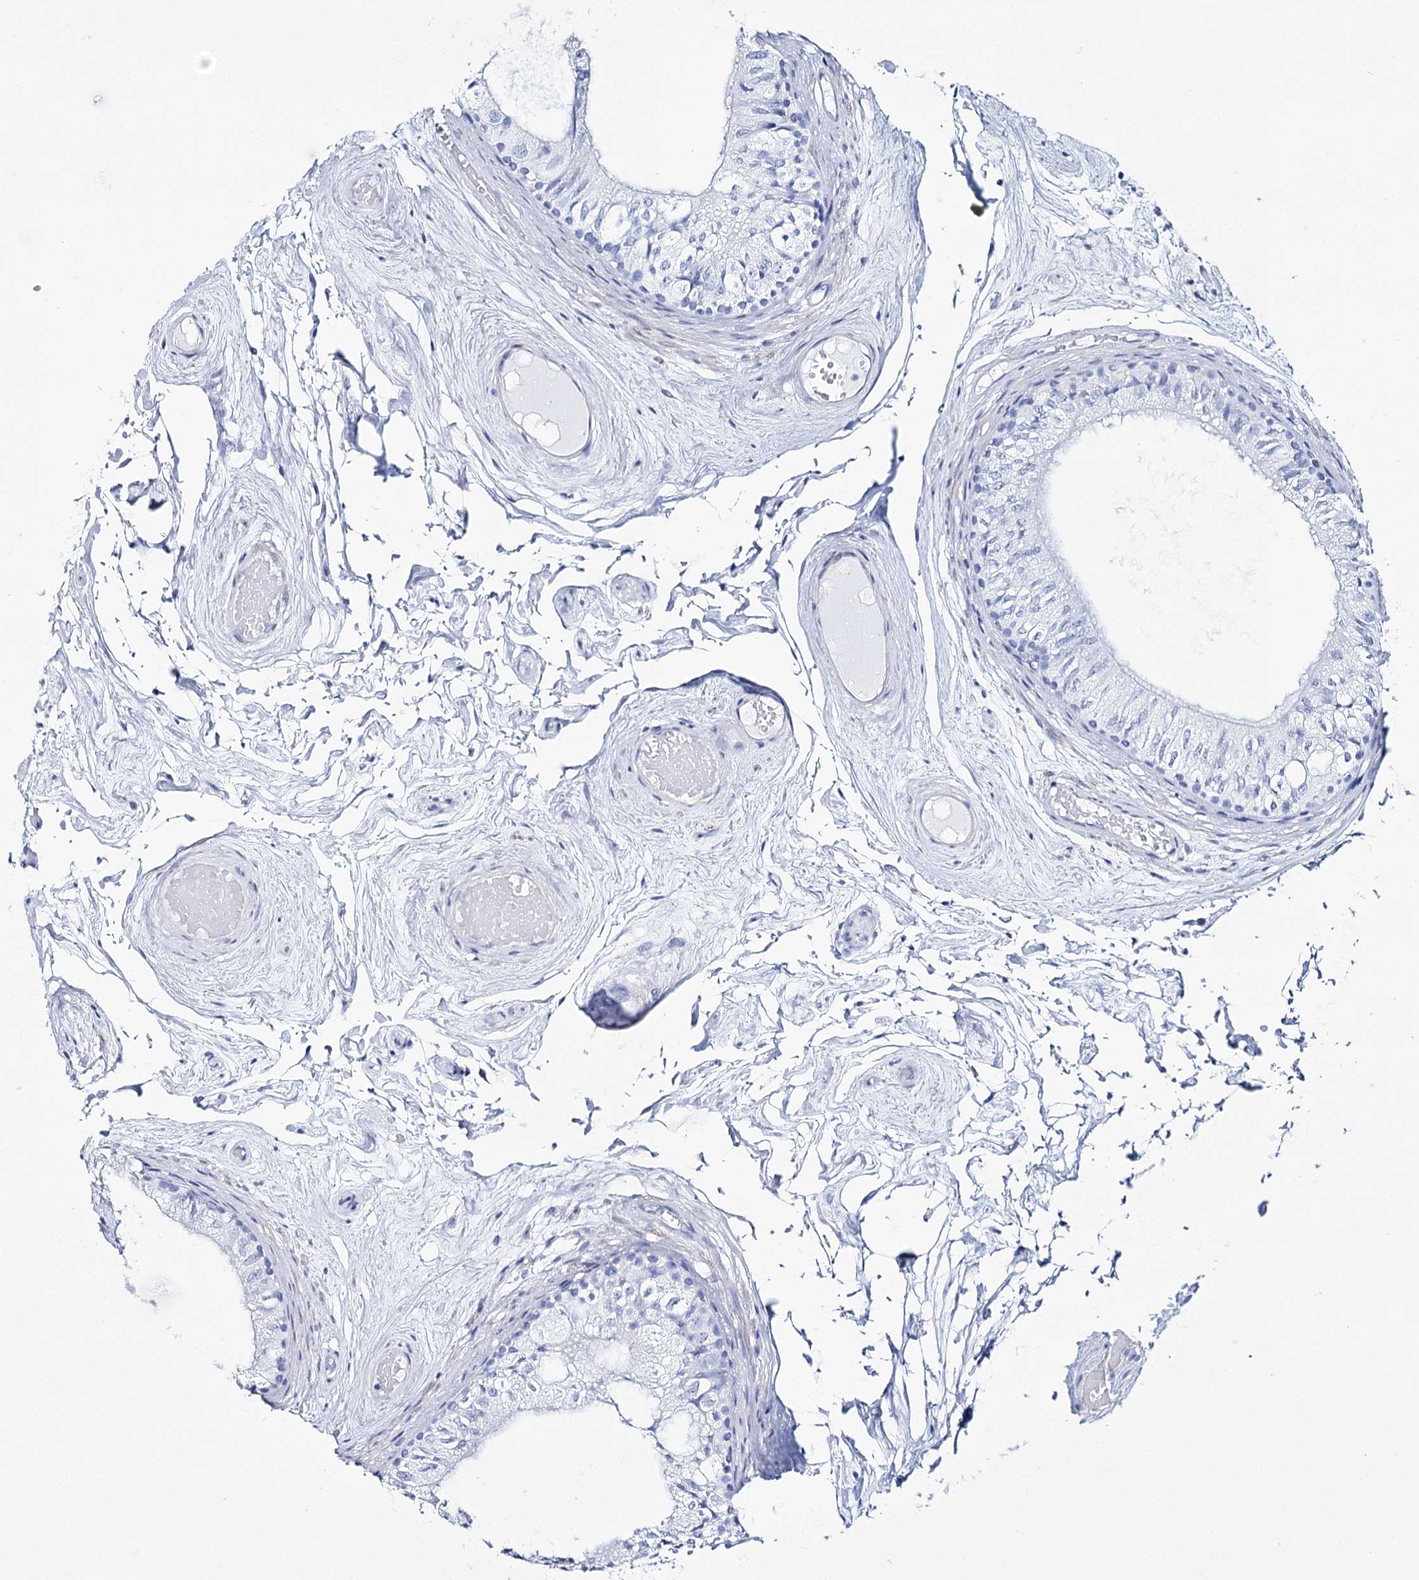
{"staining": {"intensity": "negative", "quantity": "none", "location": "none"}, "tissue": "epididymis", "cell_type": "Glandular cells", "image_type": "normal", "snomed": [{"axis": "morphology", "description": "Normal tissue, NOS"}, {"axis": "topography", "description": "Epididymis"}], "caption": "Immunohistochemistry of benign epididymis reveals no expression in glandular cells. (Brightfield microscopy of DAB (3,3'-diaminobenzidine) immunohistochemistry (IHC) at high magnification).", "gene": "CSN3", "patient": {"sex": "male", "age": 79}}